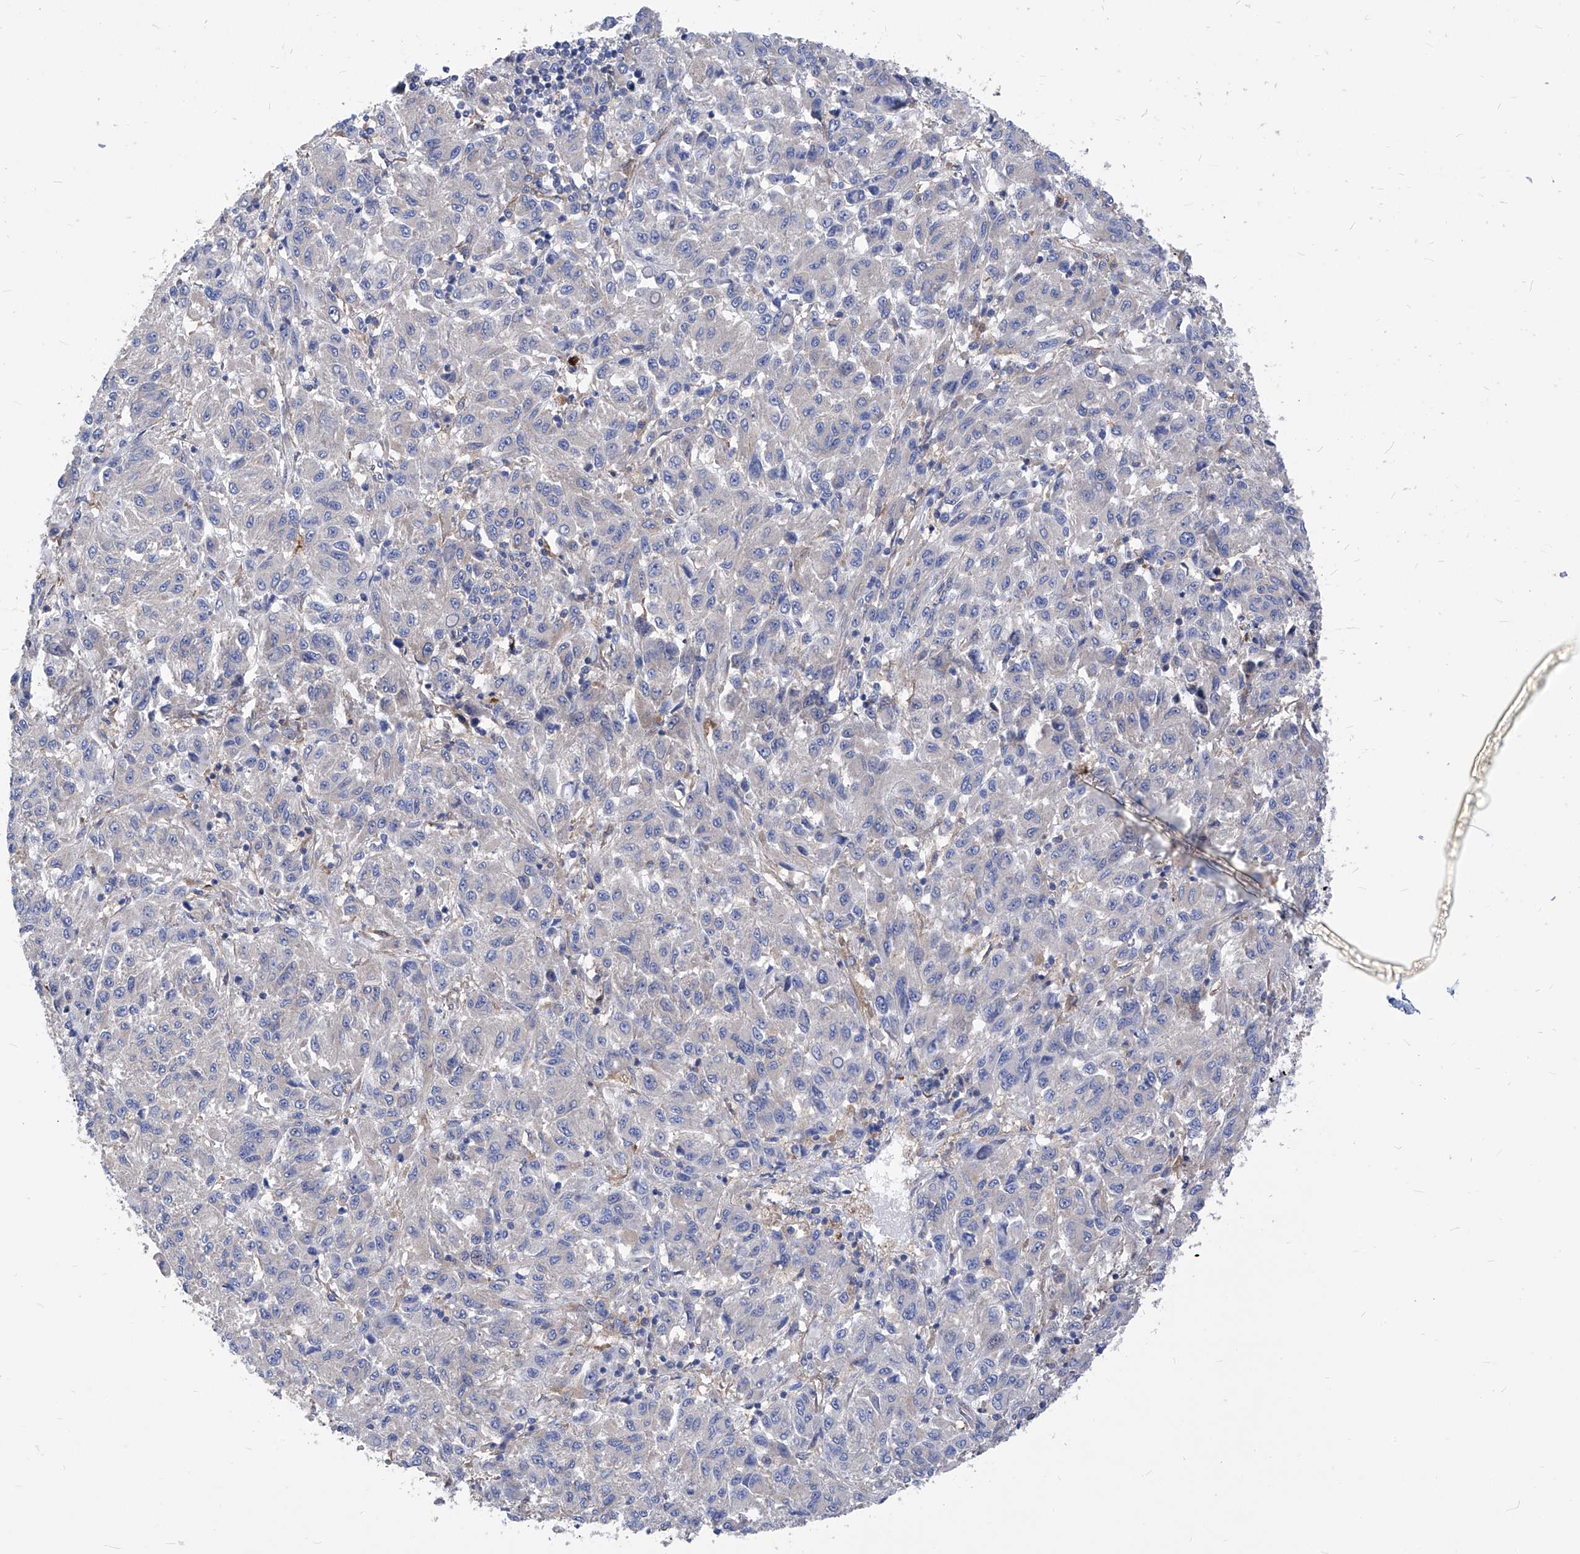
{"staining": {"intensity": "negative", "quantity": "none", "location": "none"}, "tissue": "melanoma", "cell_type": "Tumor cells", "image_type": "cancer", "snomed": [{"axis": "morphology", "description": "Malignant melanoma, Metastatic site"}, {"axis": "topography", "description": "Lung"}], "caption": "Photomicrograph shows no significant protein expression in tumor cells of malignant melanoma (metastatic site).", "gene": "XPNPEP1", "patient": {"sex": "male", "age": 64}}